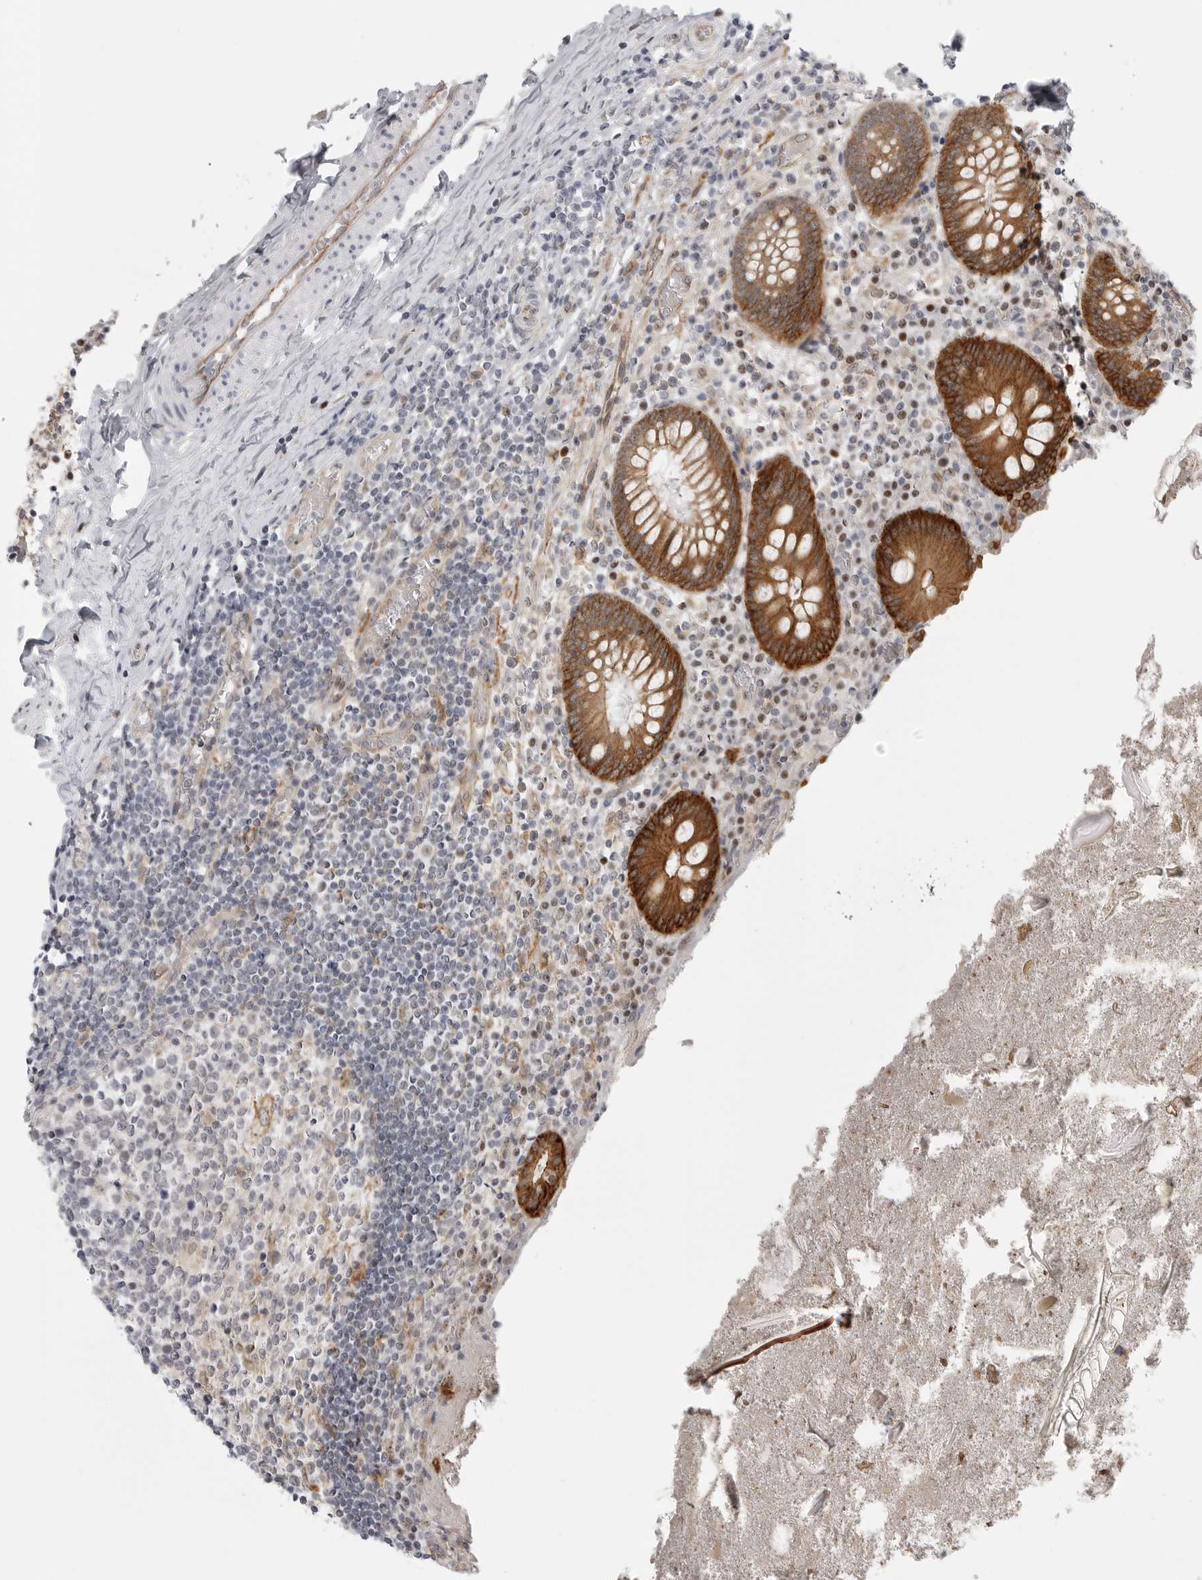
{"staining": {"intensity": "strong", "quantity": ">75%", "location": "cytoplasmic/membranous"}, "tissue": "appendix", "cell_type": "Glandular cells", "image_type": "normal", "snomed": [{"axis": "morphology", "description": "Normal tissue, NOS"}, {"axis": "topography", "description": "Appendix"}], "caption": "About >75% of glandular cells in unremarkable human appendix display strong cytoplasmic/membranous protein positivity as visualized by brown immunohistochemical staining.", "gene": "CEP295NL", "patient": {"sex": "female", "age": 17}}